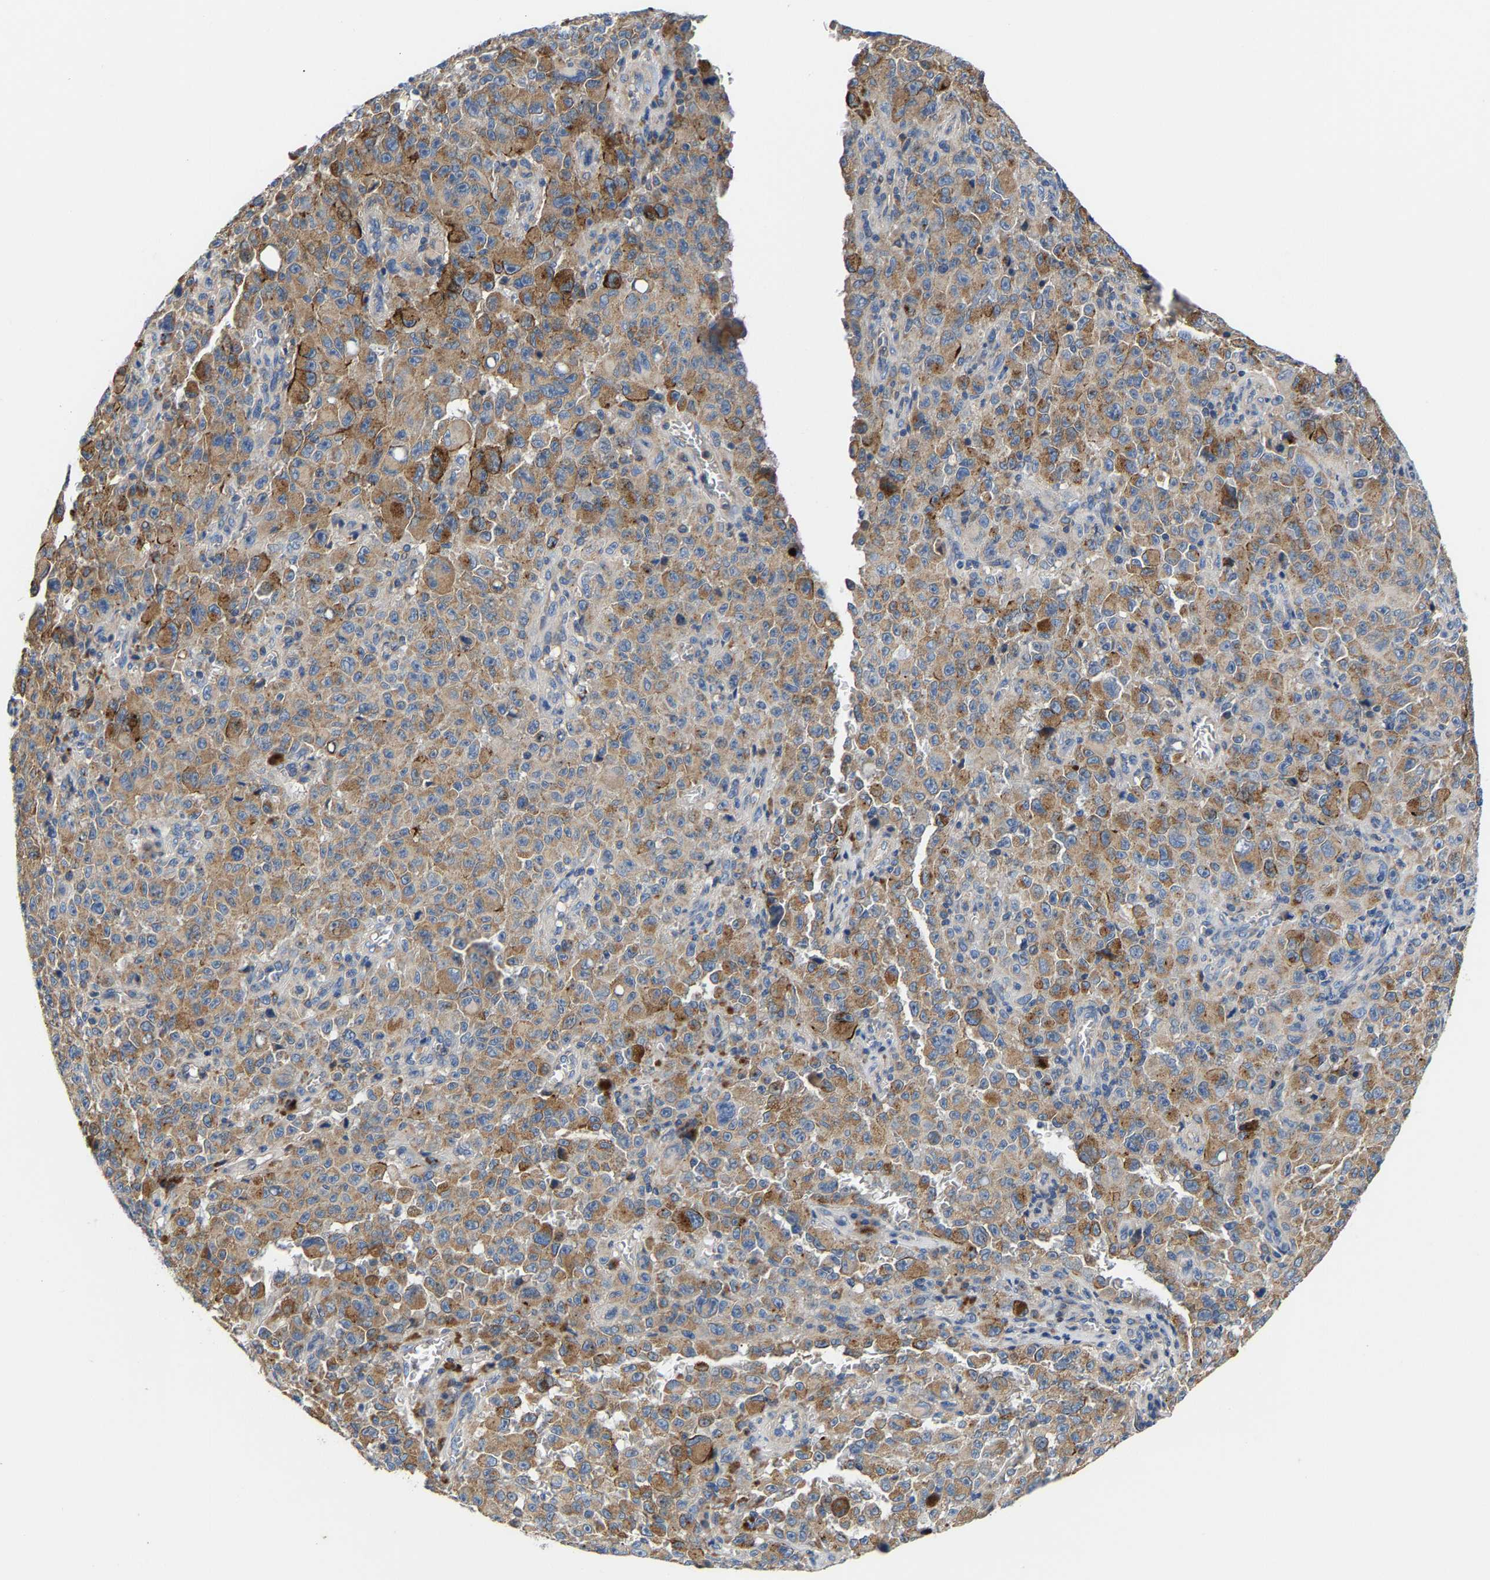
{"staining": {"intensity": "weak", "quantity": "25%-75%", "location": "cytoplasmic/membranous"}, "tissue": "melanoma", "cell_type": "Tumor cells", "image_type": "cancer", "snomed": [{"axis": "morphology", "description": "Malignant melanoma, NOS"}, {"axis": "topography", "description": "Skin"}], "caption": "Weak cytoplasmic/membranous staining is appreciated in approximately 25%-75% of tumor cells in melanoma. Using DAB (3,3'-diaminobenzidine) (brown) and hematoxylin (blue) stains, captured at high magnification using brightfield microscopy.", "gene": "CCDC171", "patient": {"sex": "female", "age": 82}}